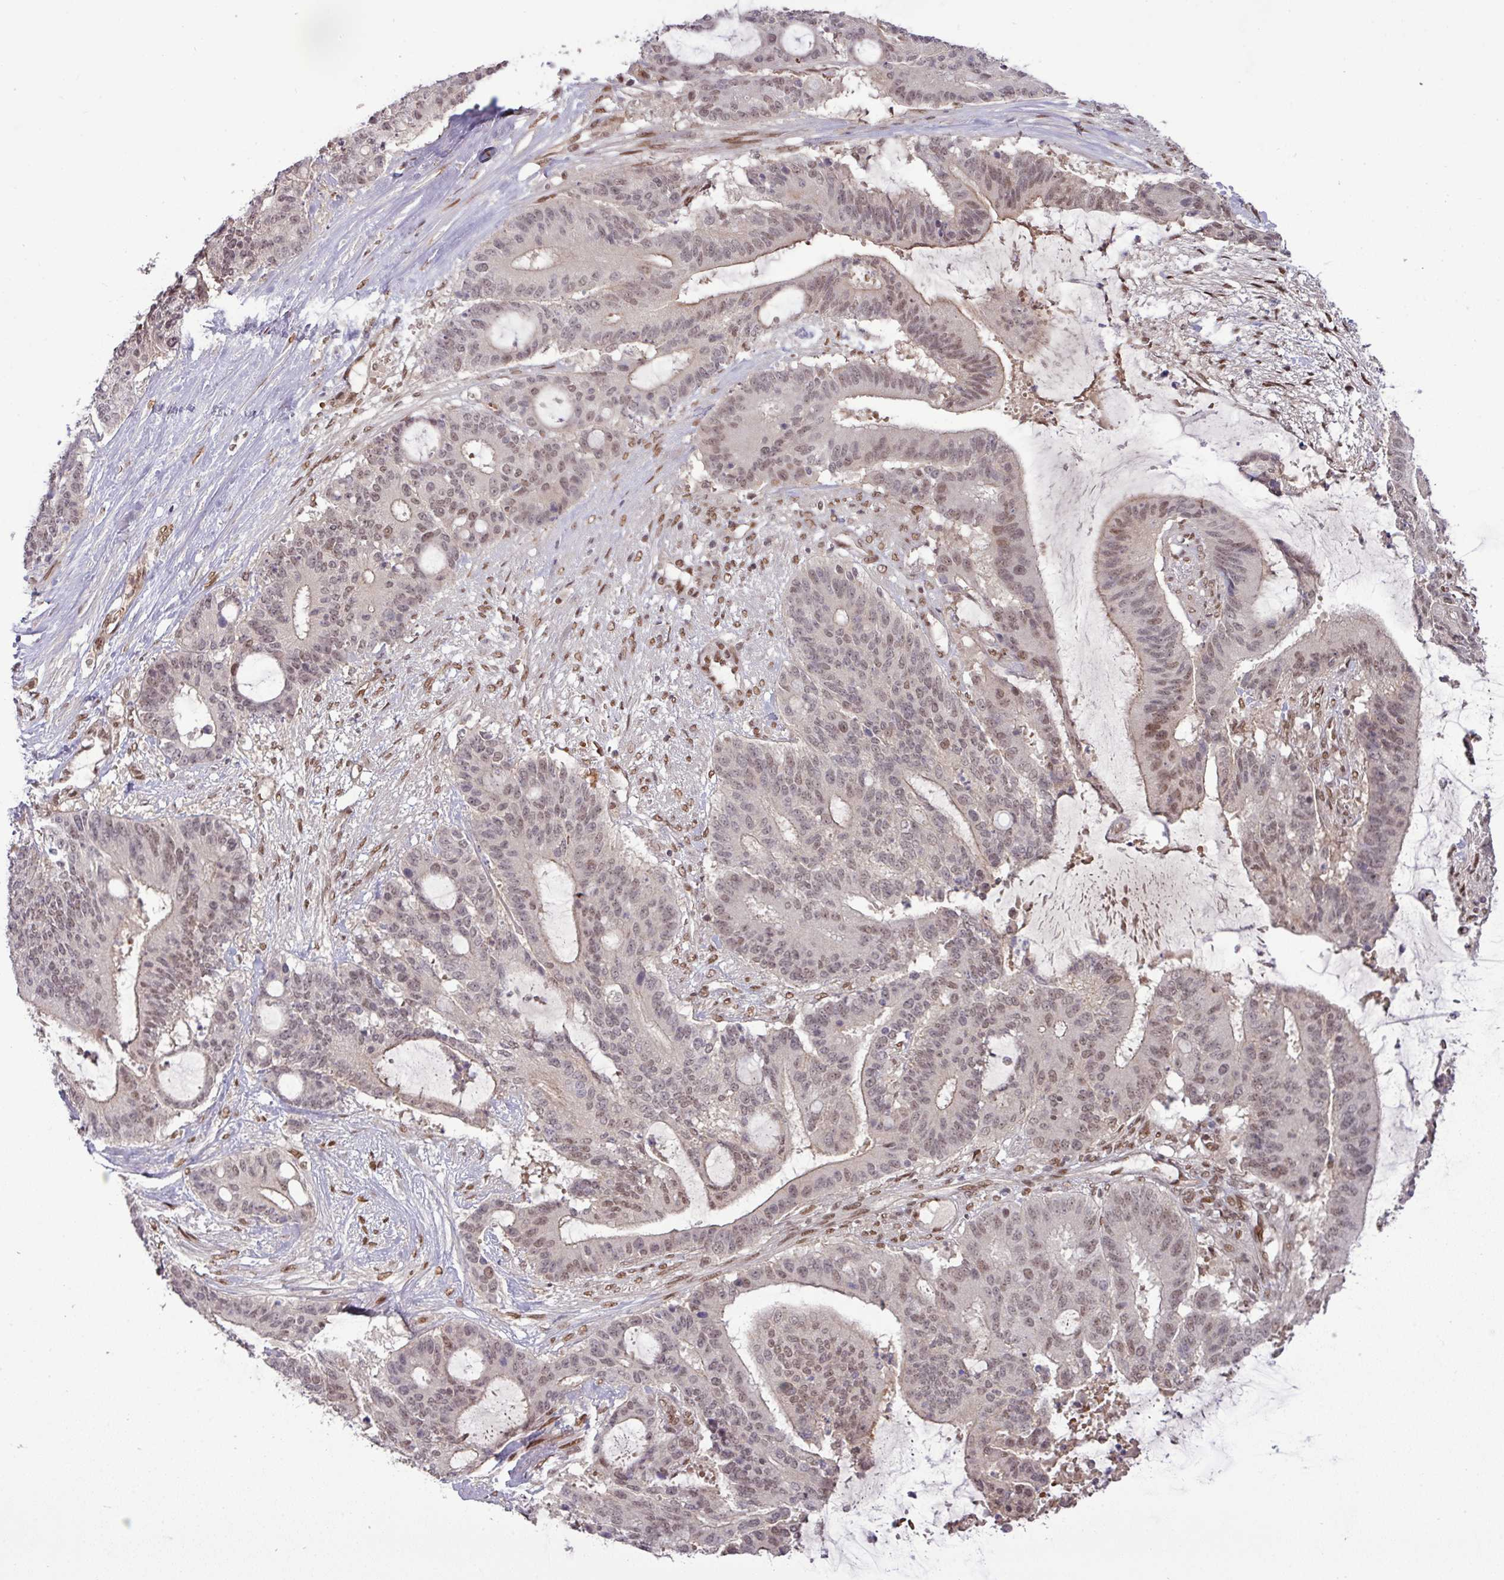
{"staining": {"intensity": "weak", "quantity": "25%-75%", "location": "cytoplasmic/membranous,nuclear"}, "tissue": "liver cancer", "cell_type": "Tumor cells", "image_type": "cancer", "snomed": [{"axis": "morphology", "description": "Normal tissue, NOS"}, {"axis": "morphology", "description": "Cholangiocarcinoma"}, {"axis": "topography", "description": "Liver"}, {"axis": "topography", "description": "Peripheral nerve tissue"}], "caption": "A brown stain shows weak cytoplasmic/membranous and nuclear positivity of a protein in liver cancer tumor cells. (DAB IHC, brown staining for protein, blue staining for nuclei).", "gene": "CIC", "patient": {"sex": "female", "age": 73}}